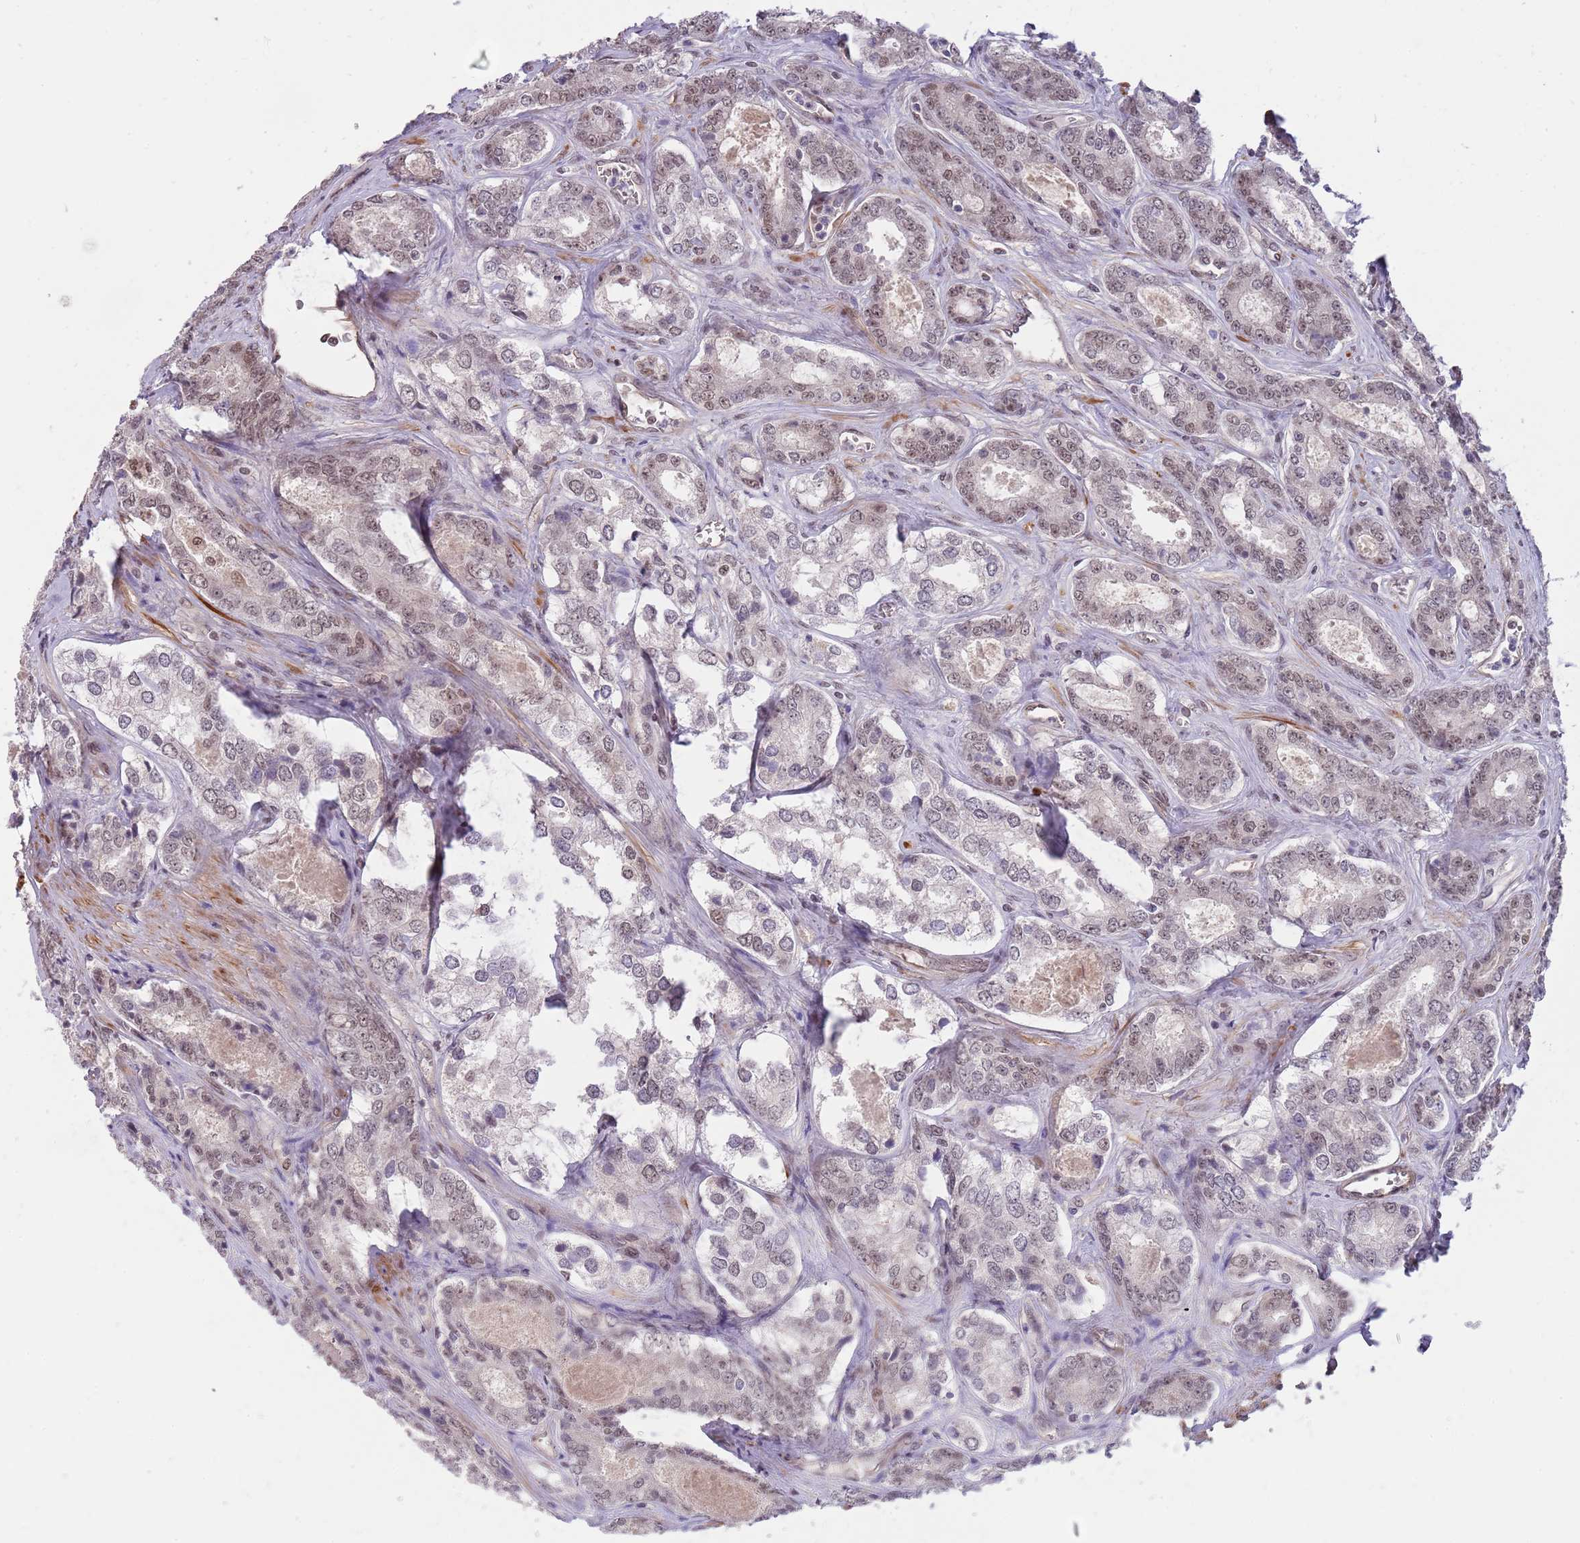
{"staining": {"intensity": "moderate", "quantity": ">75%", "location": "nuclear"}, "tissue": "prostate cancer", "cell_type": "Tumor cells", "image_type": "cancer", "snomed": [{"axis": "morphology", "description": "Adenocarcinoma, Low grade"}, {"axis": "topography", "description": "Prostate"}], "caption": "Tumor cells display medium levels of moderate nuclear expression in about >75% of cells in prostate adenocarcinoma (low-grade).", "gene": "ZBTB7A", "patient": {"sex": "male", "age": 68}}